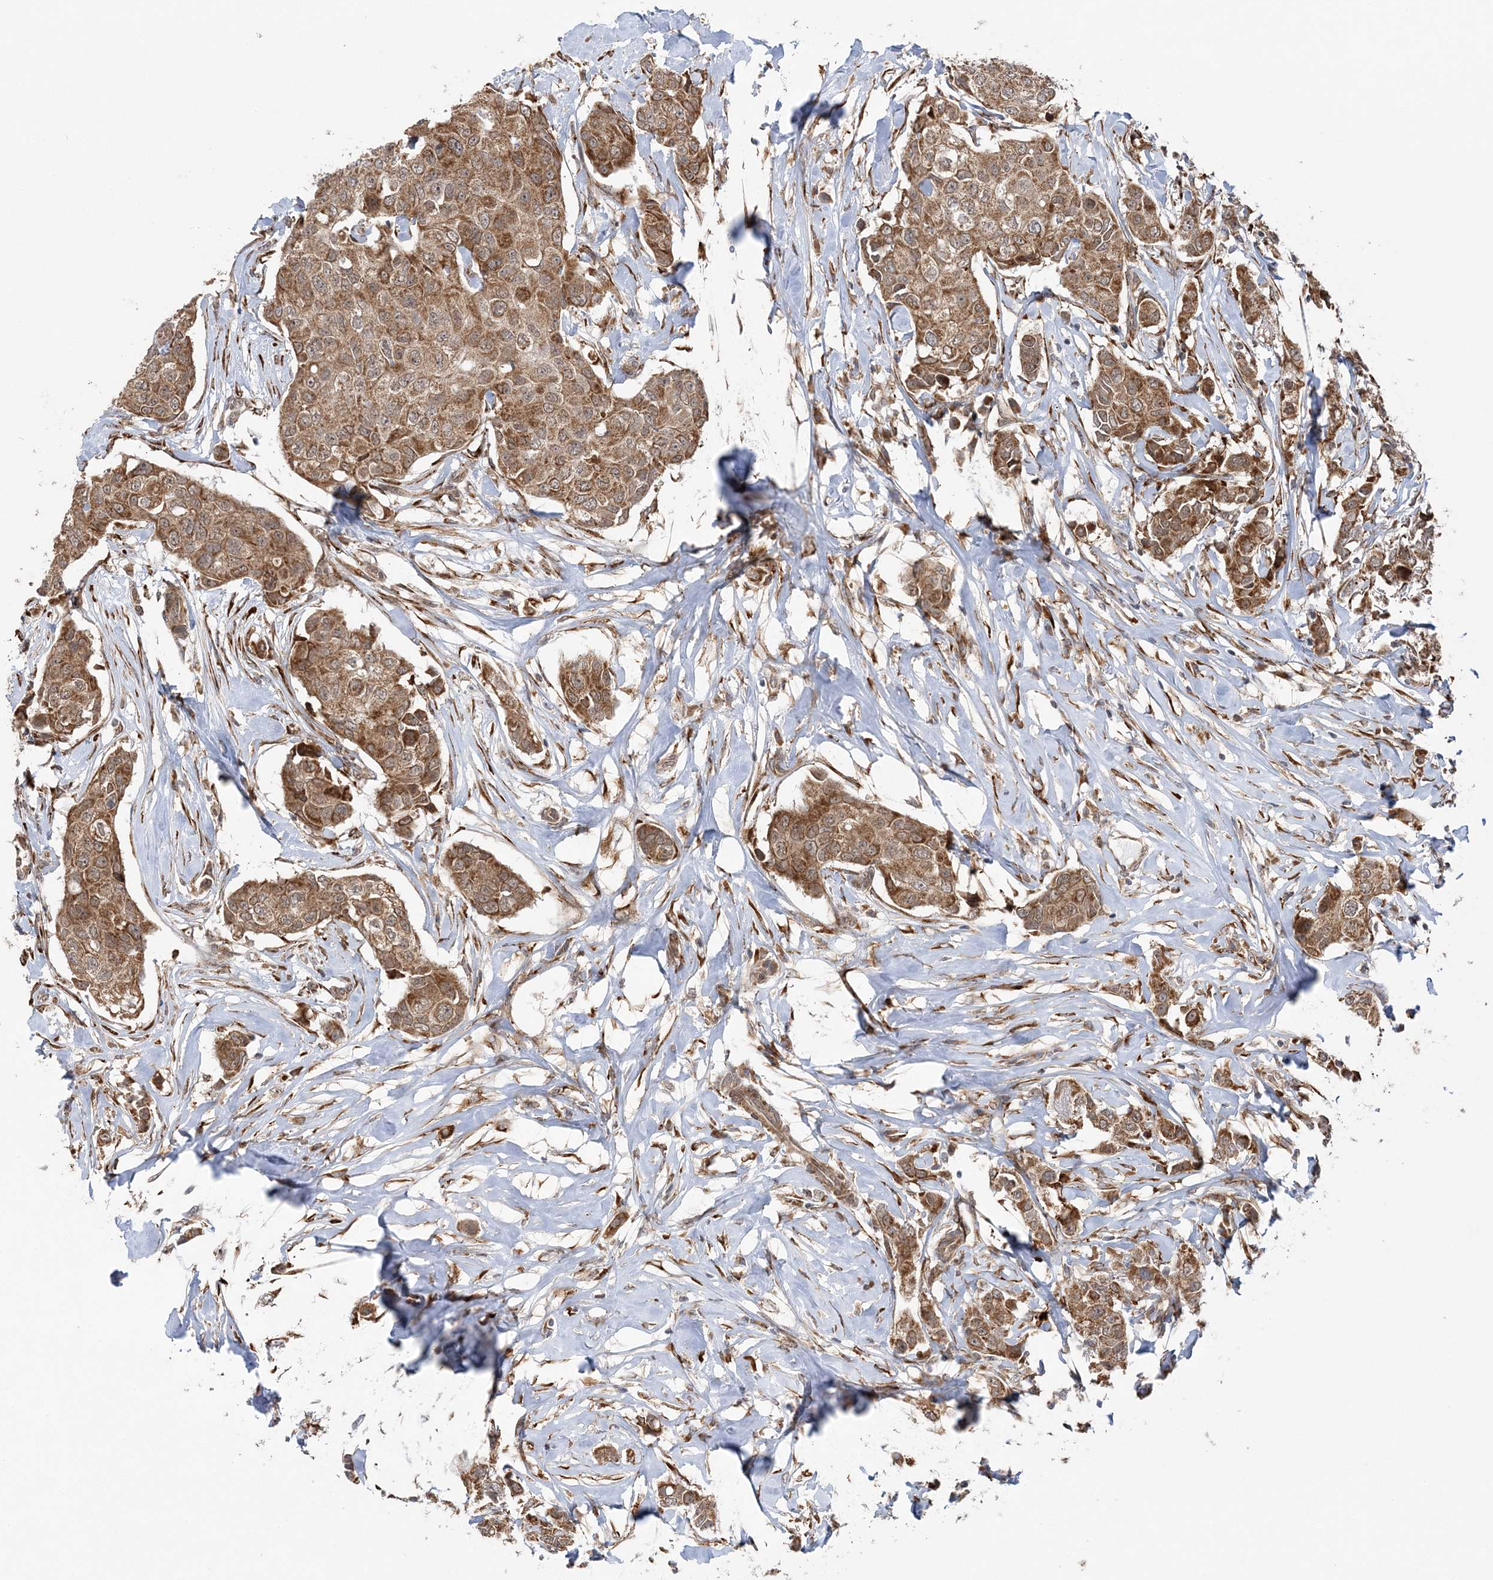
{"staining": {"intensity": "moderate", "quantity": ">75%", "location": "cytoplasmic/membranous"}, "tissue": "breast cancer", "cell_type": "Tumor cells", "image_type": "cancer", "snomed": [{"axis": "morphology", "description": "Duct carcinoma"}, {"axis": "topography", "description": "Breast"}], "caption": "Breast cancer stained for a protein shows moderate cytoplasmic/membranous positivity in tumor cells.", "gene": "MRPL47", "patient": {"sex": "female", "age": 80}}